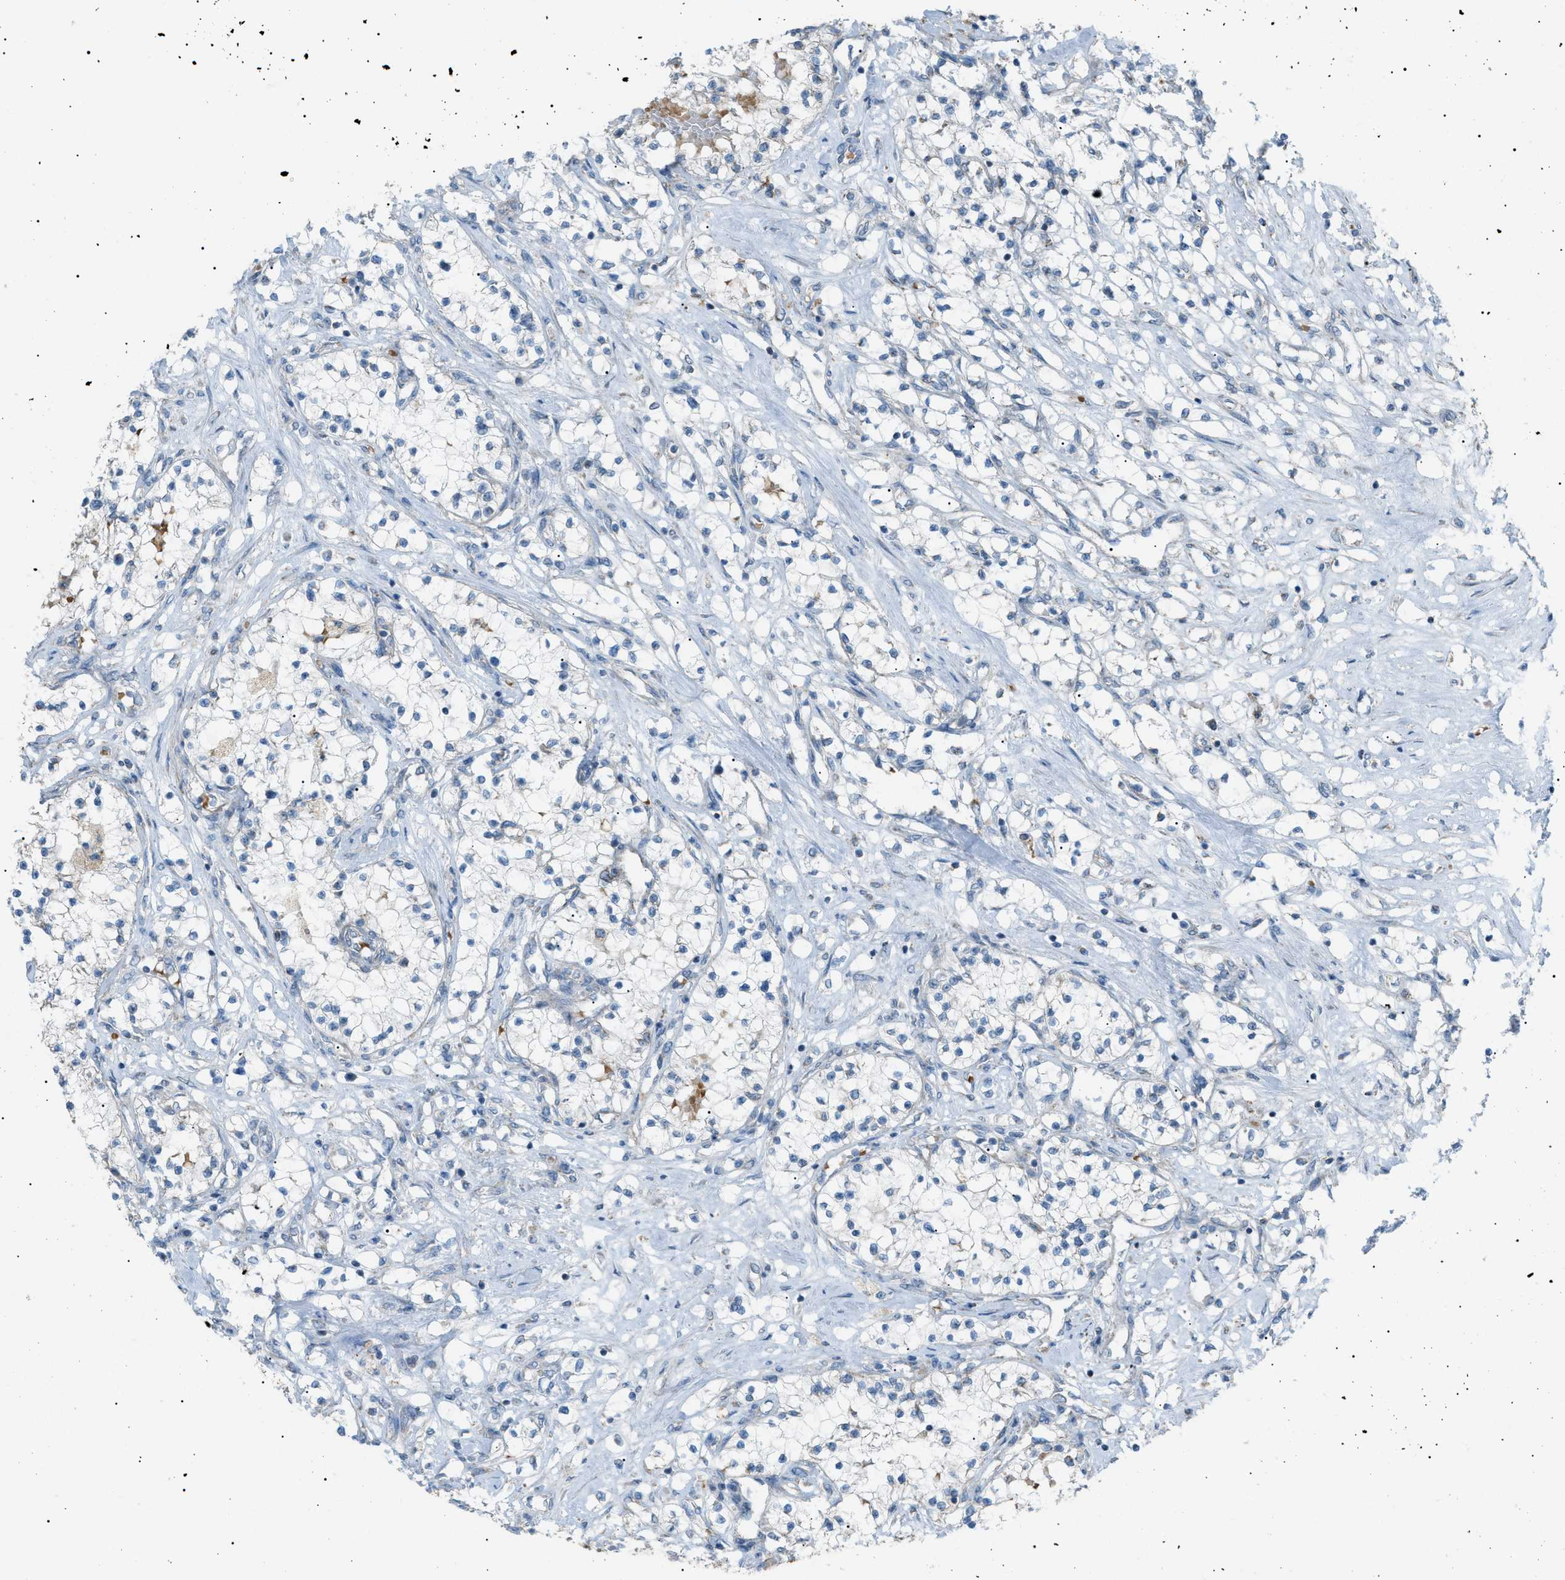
{"staining": {"intensity": "negative", "quantity": "none", "location": "none"}, "tissue": "renal cancer", "cell_type": "Tumor cells", "image_type": "cancer", "snomed": [{"axis": "morphology", "description": "Adenocarcinoma, NOS"}, {"axis": "topography", "description": "Kidney"}], "caption": "IHC micrograph of neoplastic tissue: human adenocarcinoma (renal) stained with DAB (3,3'-diaminobenzidine) exhibits no significant protein positivity in tumor cells.", "gene": "ZNF516", "patient": {"sex": "male", "age": 68}}